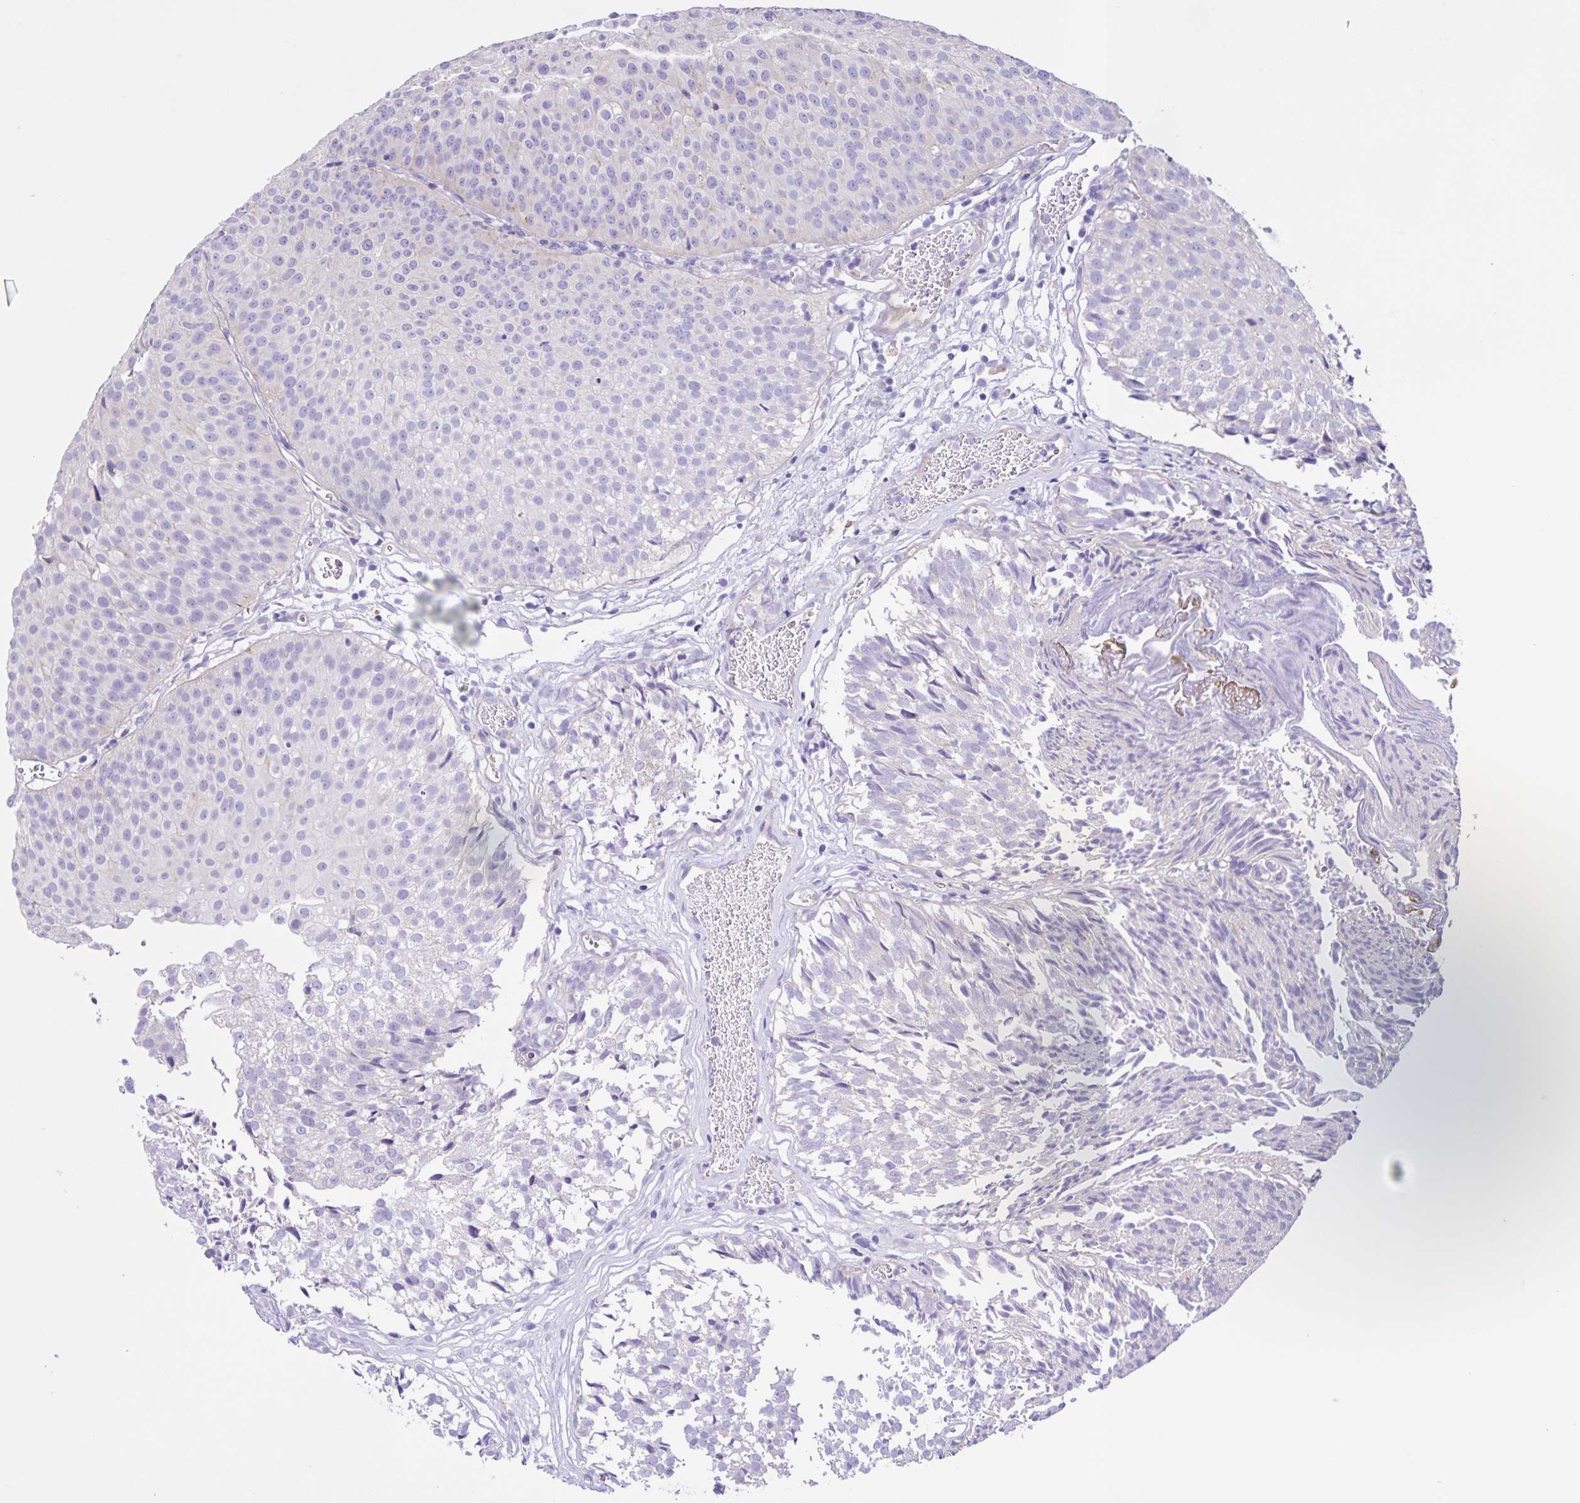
{"staining": {"intensity": "negative", "quantity": "none", "location": "none"}, "tissue": "urothelial cancer", "cell_type": "Tumor cells", "image_type": "cancer", "snomed": [{"axis": "morphology", "description": "Urothelial carcinoma, Low grade"}, {"axis": "topography", "description": "Urinary bladder"}], "caption": "Low-grade urothelial carcinoma was stained to show a protein in brown. There is no significant positivity in tumor cells. (Brightfield microscopy of DAB IHC at high magnification).", "gene": "BOLL", "patient": {"sex": "male", "age": 80}}